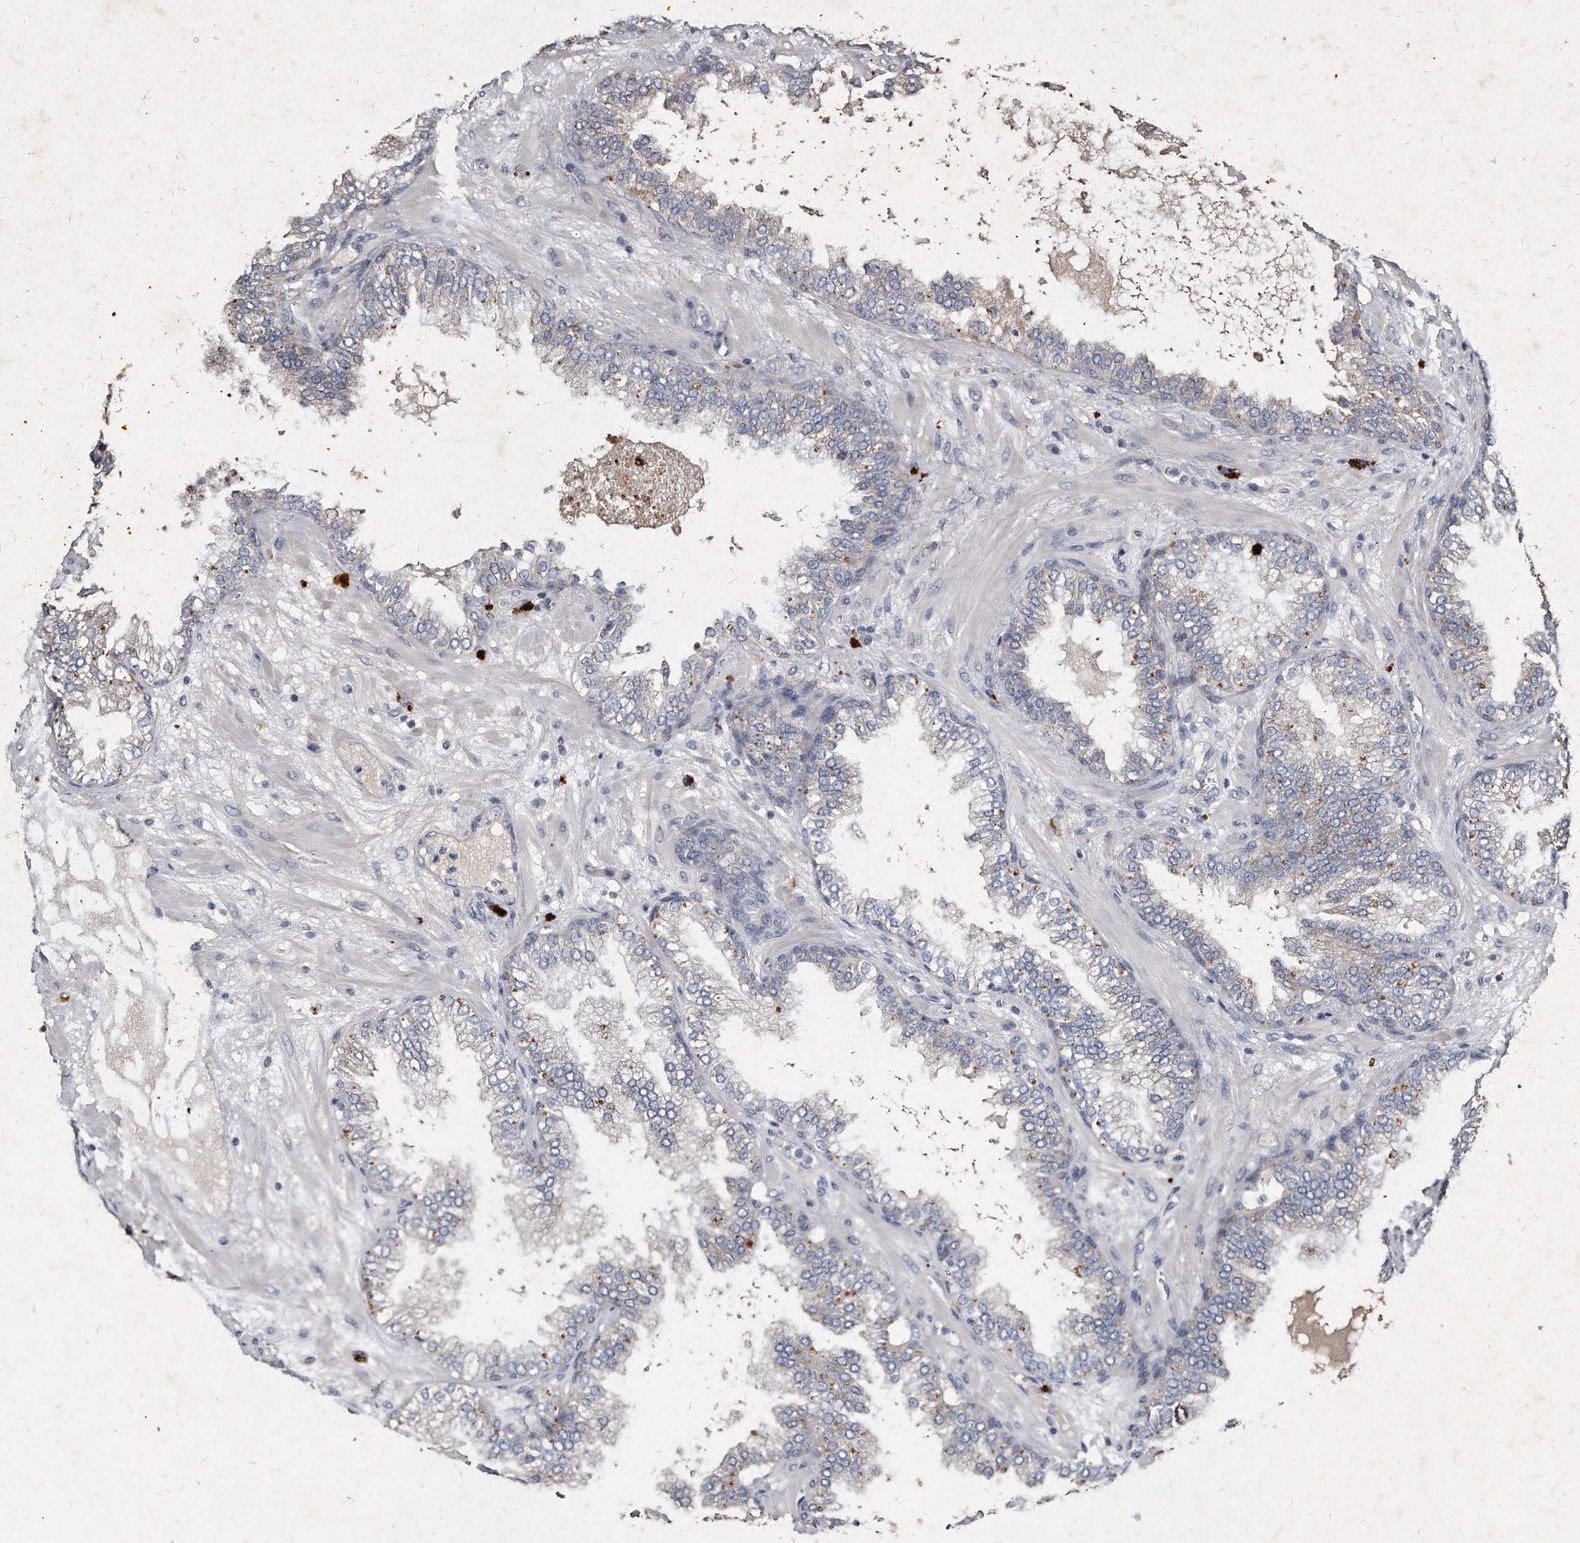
{"staining": {"intensity": "negative", "quantity": "none", "location": "none"}, "tissue": "prostate cancer", "cell_type": "Tumor cells", "image_type": "cancer", "snomed": [{"axis": "morphology", "description": "Adenocarcinoma, High grade"}, {"axis": "topography", "description": "Prostate"}], "caption": "Tumor cells are negative for brown protein staining in prostate cancer.", "gene": "KLHDC3", "patient": {"sex": "male", "age": 58}}